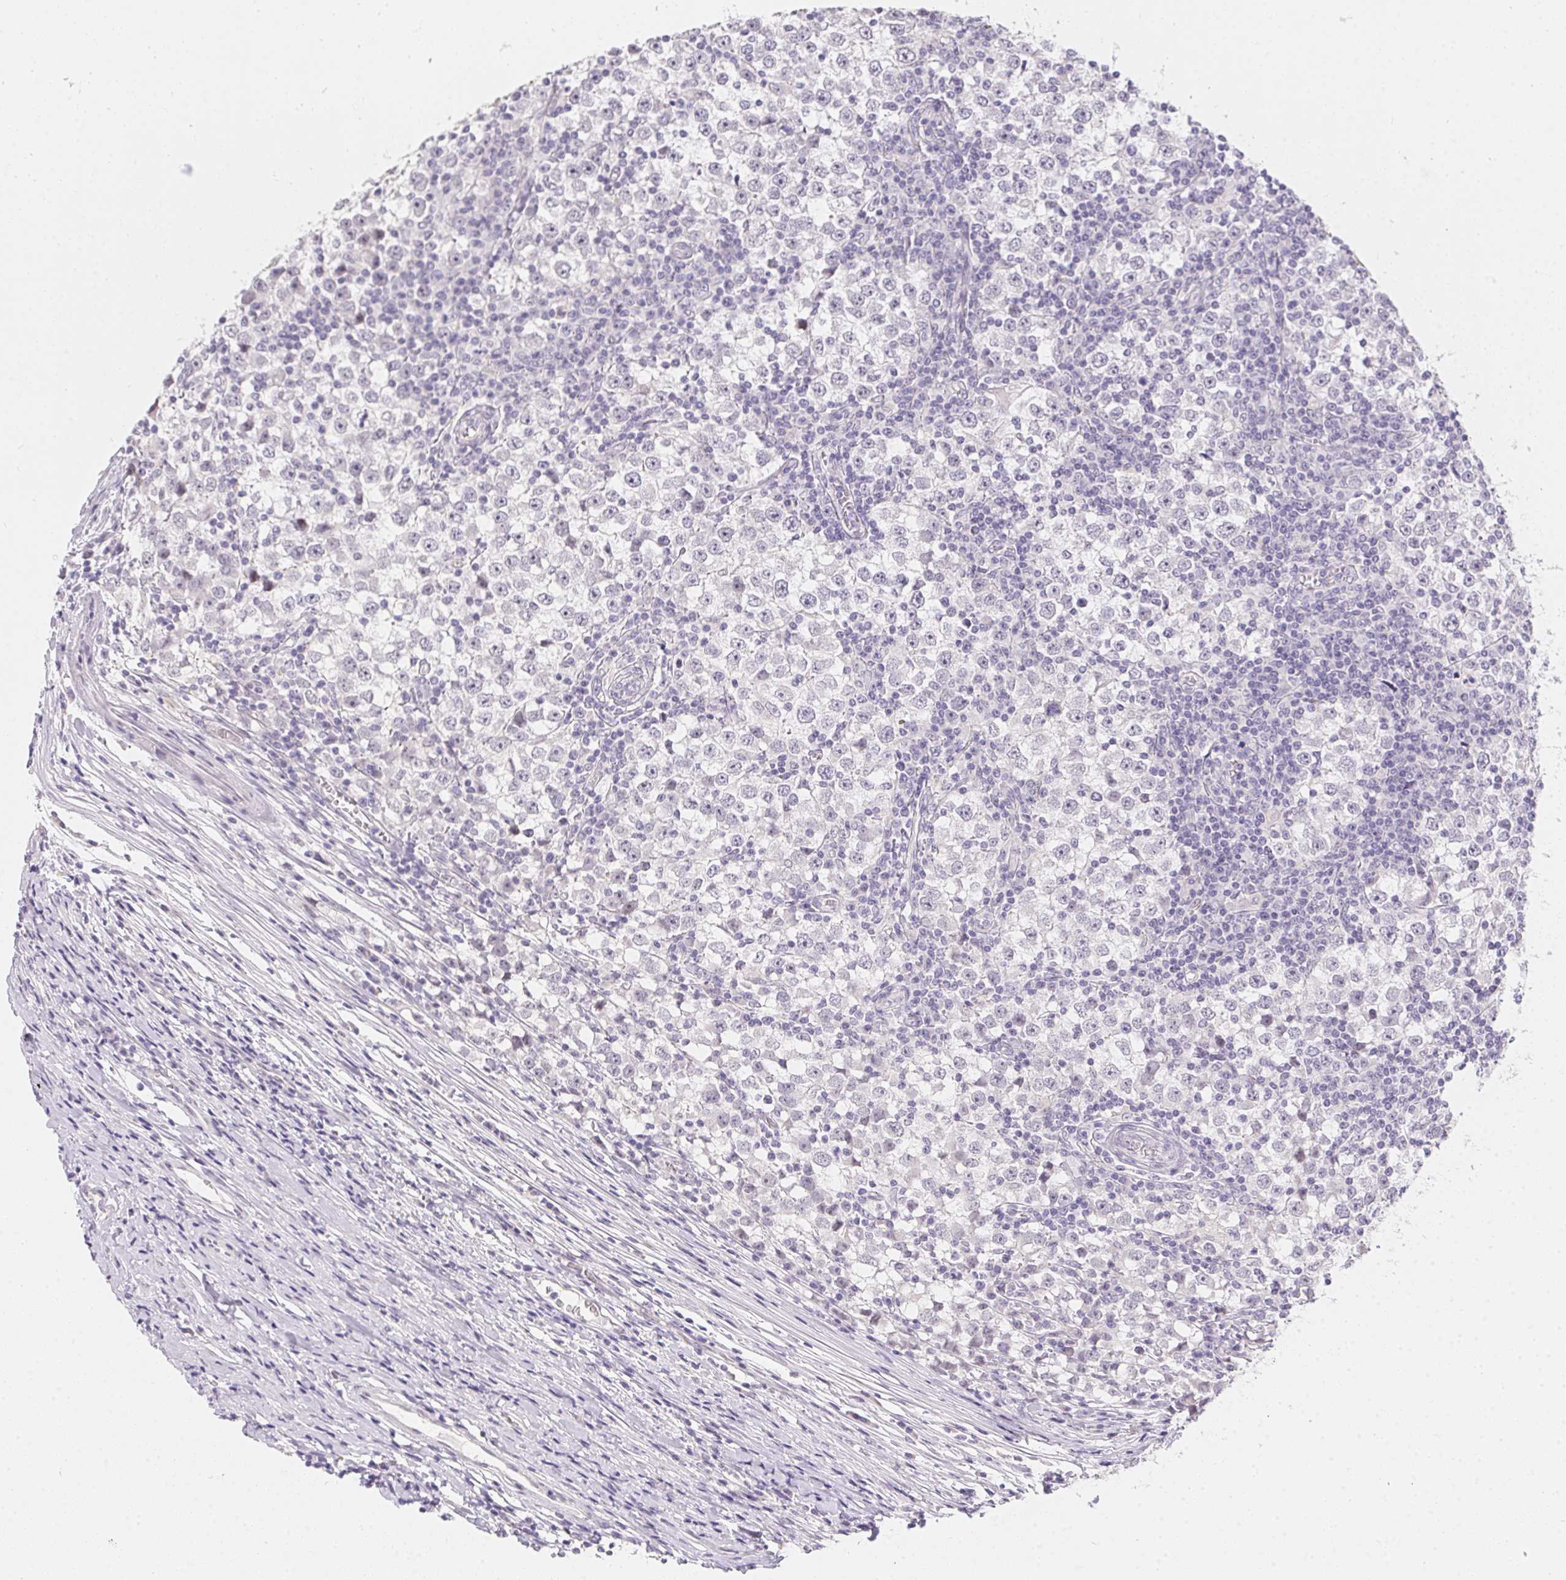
{"staining": {"intensity": "negative", "quantity": "none", "location": "none"}, "tissue": "testis cancer", "cell_type": "Tumor cells", "image_type": "cancer", "snomed": [{"axis": "morphology", "description": "Seminoma, NOS"}, {"axis": "topography", "description": "Testis"}], "caption": "Testis cancer (seminoma) stained for a protein using immunohistochemistry demonstrates no positivity tumor cells.", "gene": "MORC1", "patient": {"sex": "male", "age": 65}}